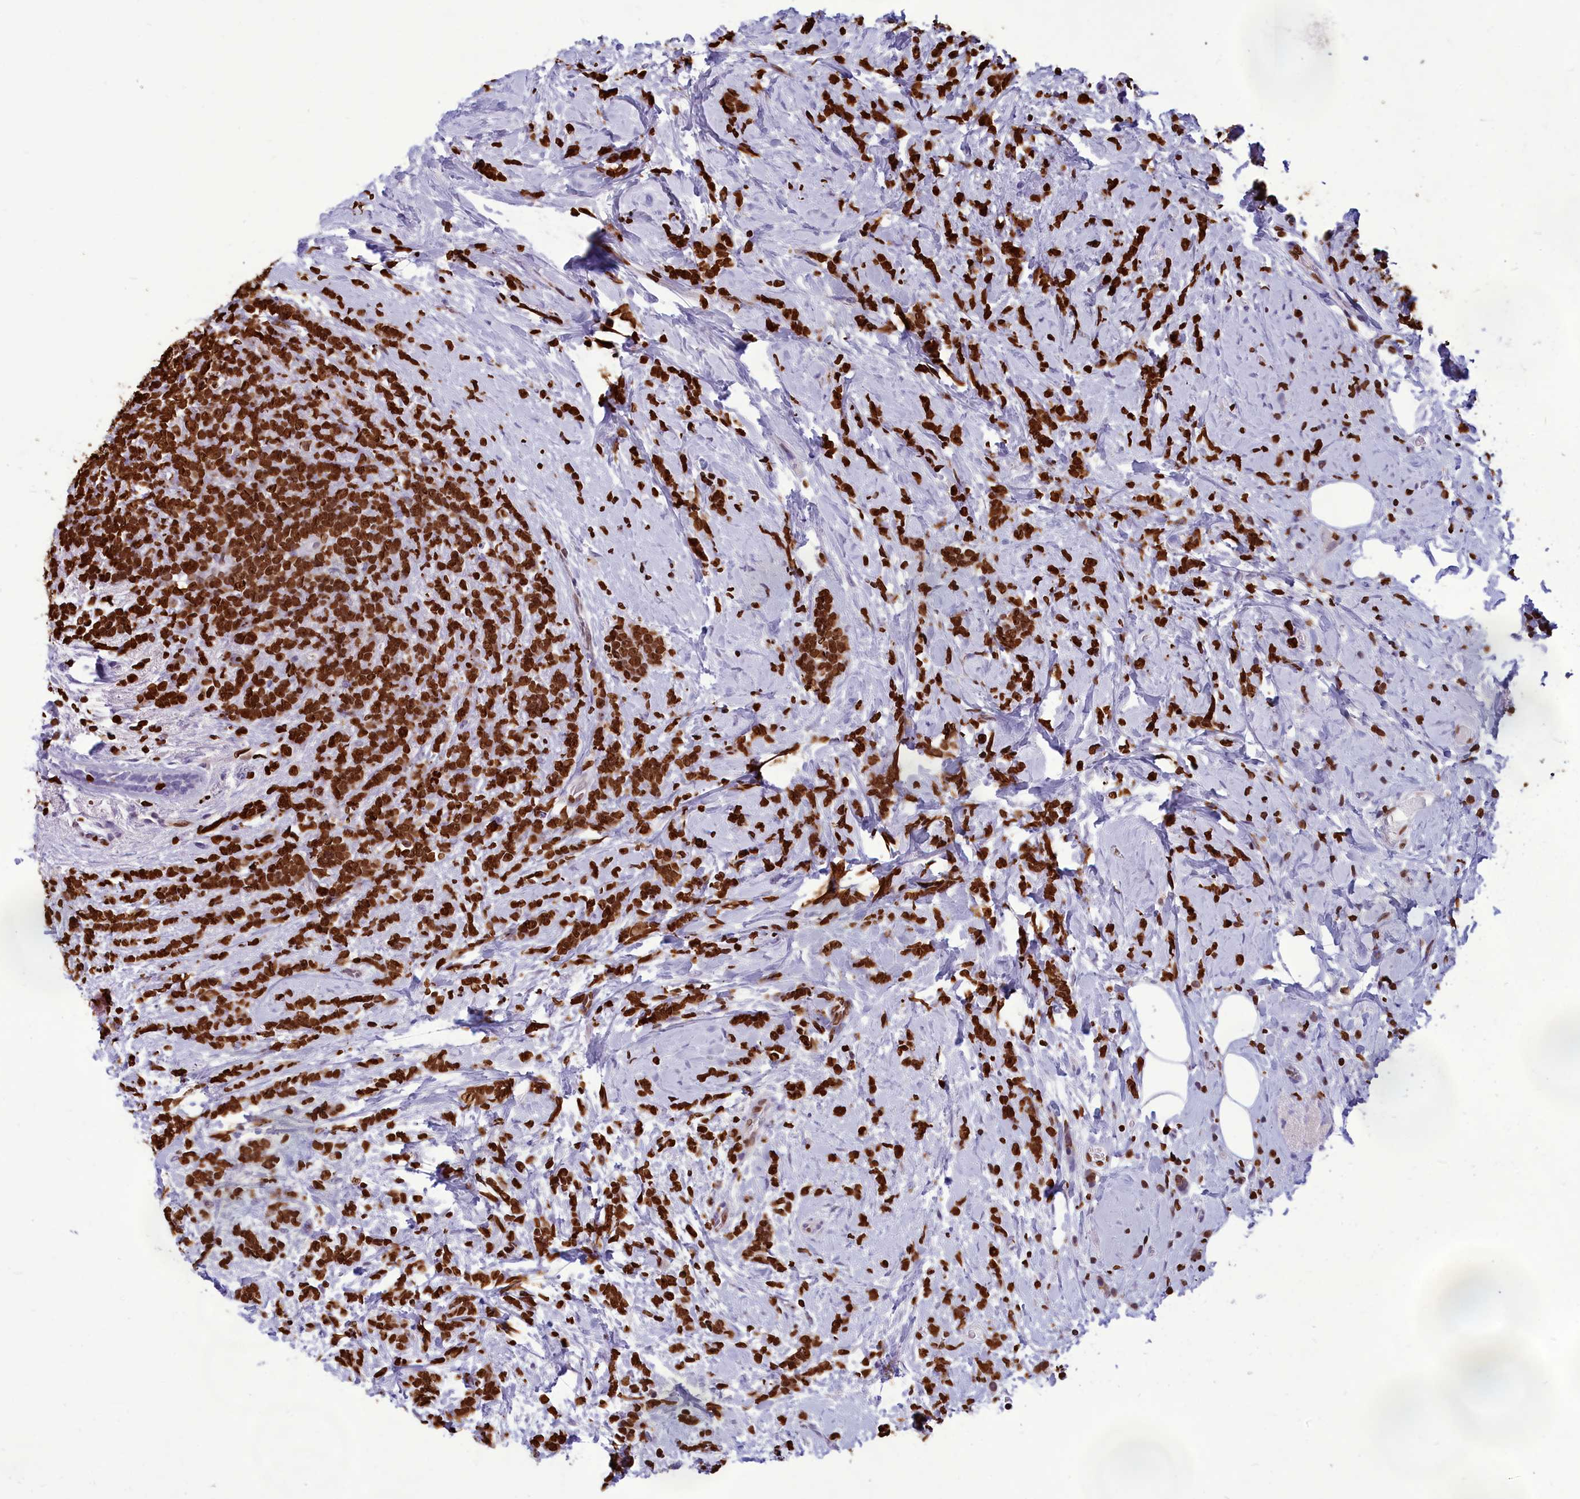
{"staining": {"intensity": "strong", "quantity": ">75%", "location": "nuclear"}, "tissue": "breast cancer", "cell_type": "Tumor cells", "image_type": "cancer", "snomed": [{"axis": "morphology", "description": "Lobular carcinoma"}, {"axis": "topography", "description": "Breast"}], "caption": "IHC histopathology image of human breast cancer (lobular carcinoma) stained for a protein (brown), which reveals high levels of strong nuclear expression in approximately >75% of tumor cells.", "gene": "AKAP17A", "patient": {"sex": "female", "age": 58}}